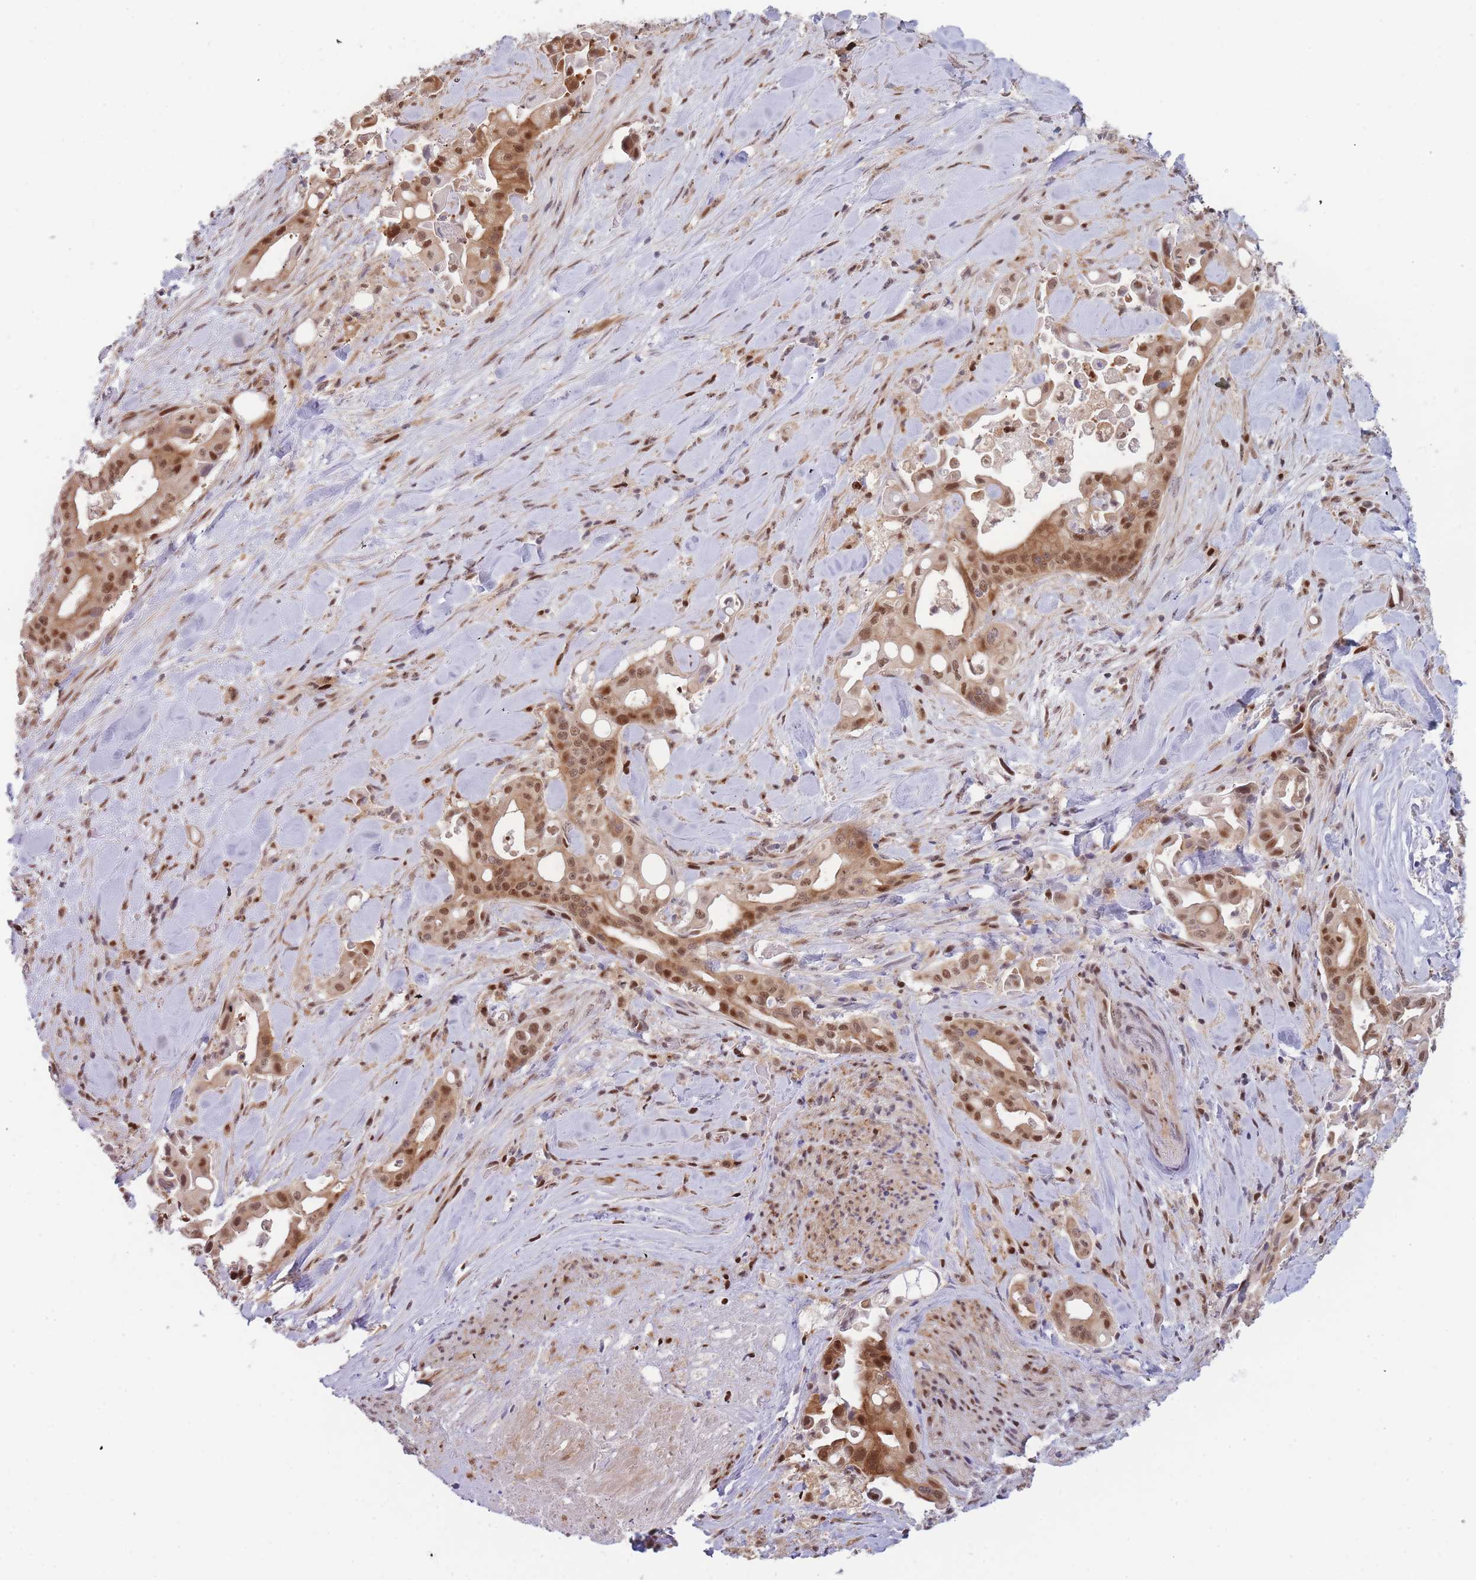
{"staining": {"intensity": "moderate", "quantity": ">75%", "location": "cytoplasmic/membranous,nuclear"}, "tissue": "liver cancer", "cell_type": "Tumor cells", "image_type": "cancer", "snomed": [{"axis": "morphology", "description": "Cholangiocarcinoma"}, {"axis": "topography", "description": "Liver"}], "caption": "IHC histopathology image of liver cancer stained for a protein (brown), which reveals medium levels of moderate cytoplasmic/membranous and nuclear expression in about >75% of tumor cells.", "gene": "DEAF1", "patient": {"sex": "female", "age": 68}}